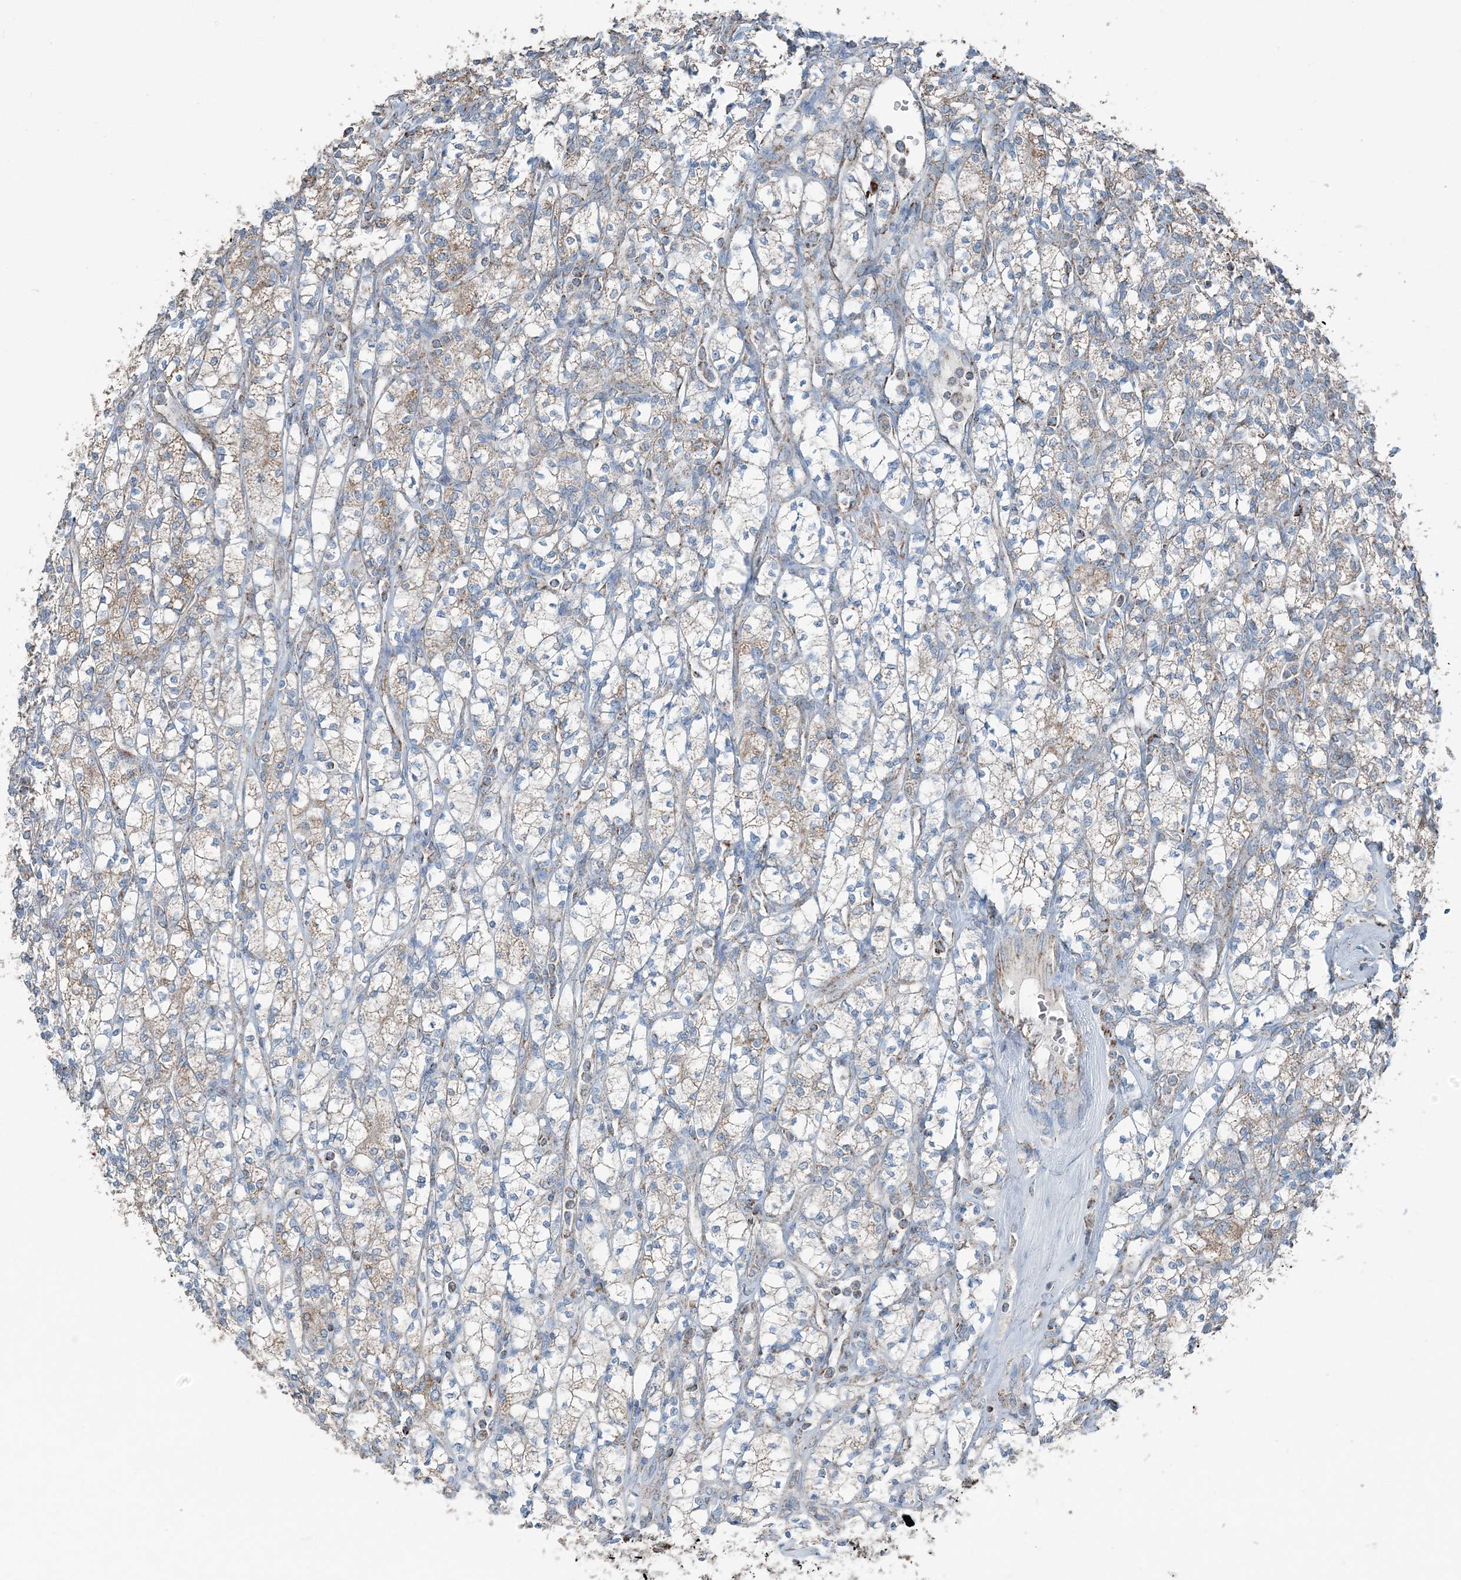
{"staining": {"intensity": "weak", "quantity": "25%-75%", "location": "cytoplasmic/membranous"}, "tissue": "renal cancer", "cell_type": "Tumor cells", "image_type": "cancer", "snomed": [{"axis": "morphology", "description": "Adenocarcinoma, NOS"}, {"axis": "topography", "description": "Kidney"}], "caption": "Protein staining of renal cancer (adenocarcinoma) tissue exhibits weak cytoplasmic/membranous staining in approximately 25%-75% of tumor cells.", "gene": "SUCLG1", "patient": {"sex": "male", "age": 77}}